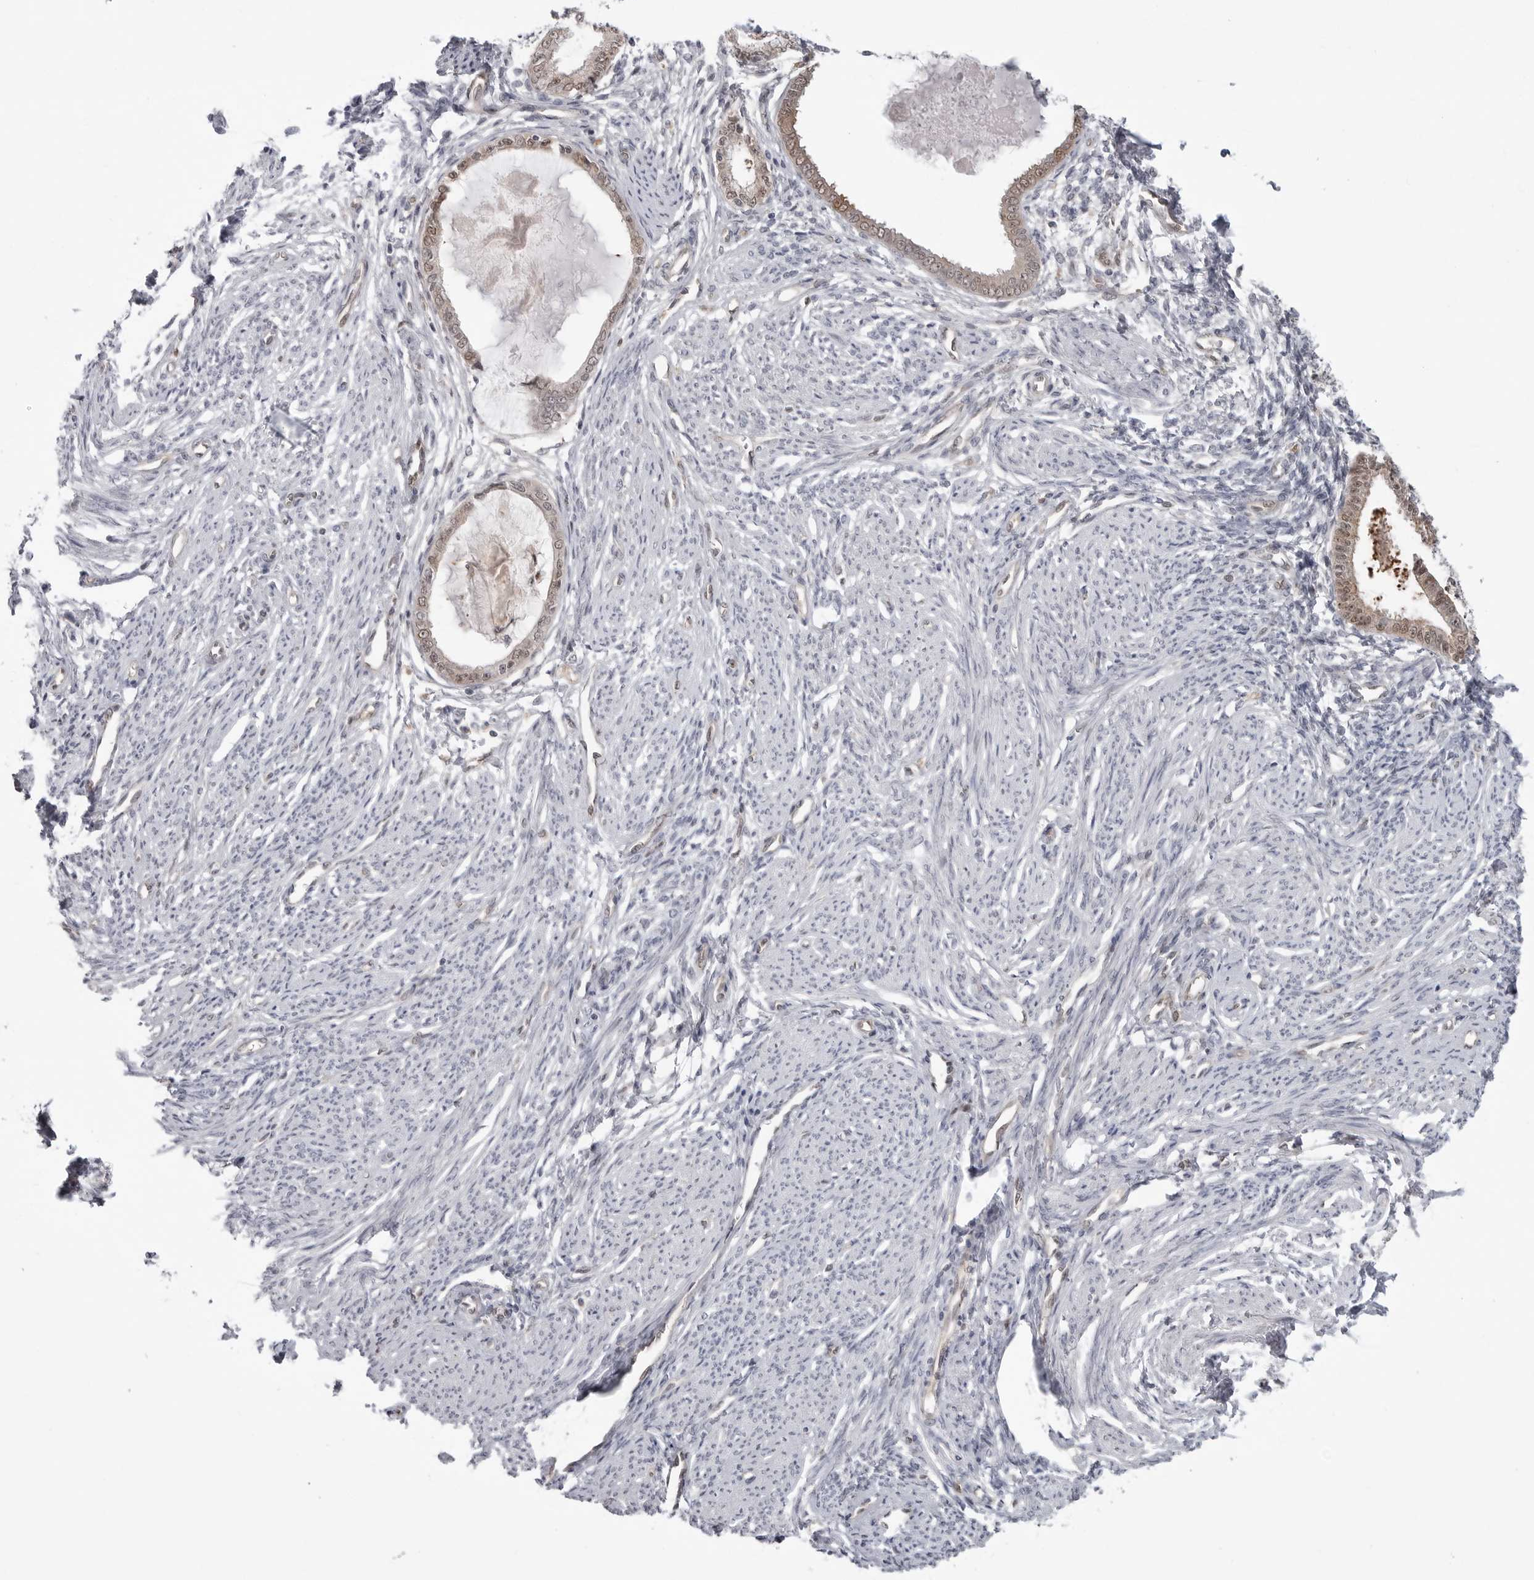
{"staining": {"intensity": "negative", "quantity": "none", "location": "none"}, "tissue": "endometrium", "cell_type": "Cells in endometrial stroma", "image_type": "normal", "snomed": [{"axis": "morphology", "description": "Normal tissue, NOS"}, {"axis": "topography", "description": "Endometrium"}], "caption": "IHC of benign human endometrium exhibits no staining in cells in endometrial stroma. (DAB (3,3'-diaminobenzidine) IHC with hematoxylin counter stain).", "gene": "PNPO", "patient": {"sex": "female", "age": 56}}